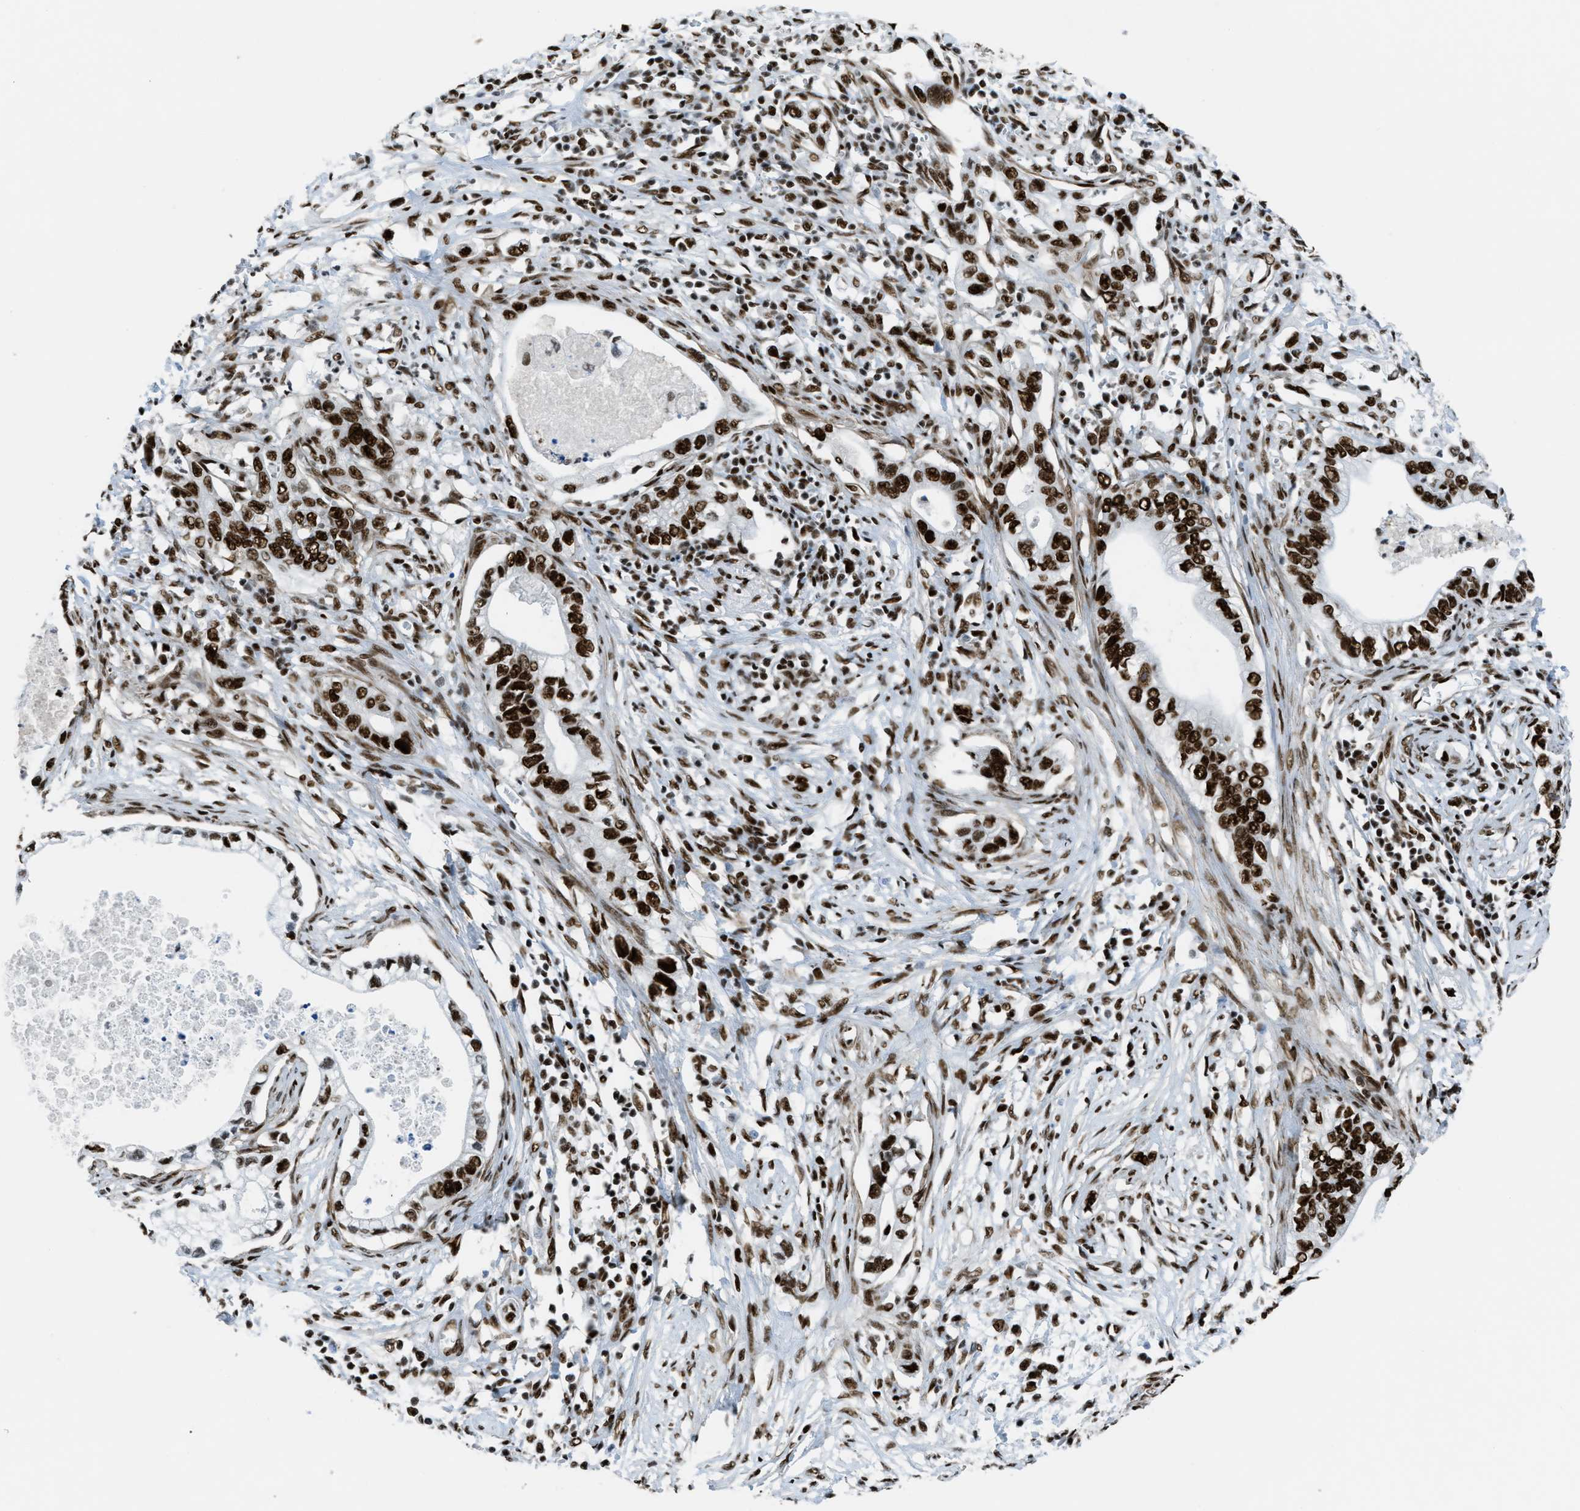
{"staining": {"intensity": "strong", "quantity": ">75%", "location": "nuclear"}, "tissue": "pancreatic cancer", "cell_type": "Tumor cells", "image_type": "cancer", "snomed": [{"axis": "morphology", "description": "Adenocarcinoma, NOS"}, {"axis": "topography", "description": "Pancreas"}], "caption": "The micrograph demonstrates a brown stain indicating the presence of a protein in the nuclear of tumor cells in pancreatic adenocarcinoma. (DAB (3,3'-diaminobenzidine) IHC with brightfield microscopy, high magnification).", "gene": "ZNF207", "patient": {"sex": "male", "age": 56}}